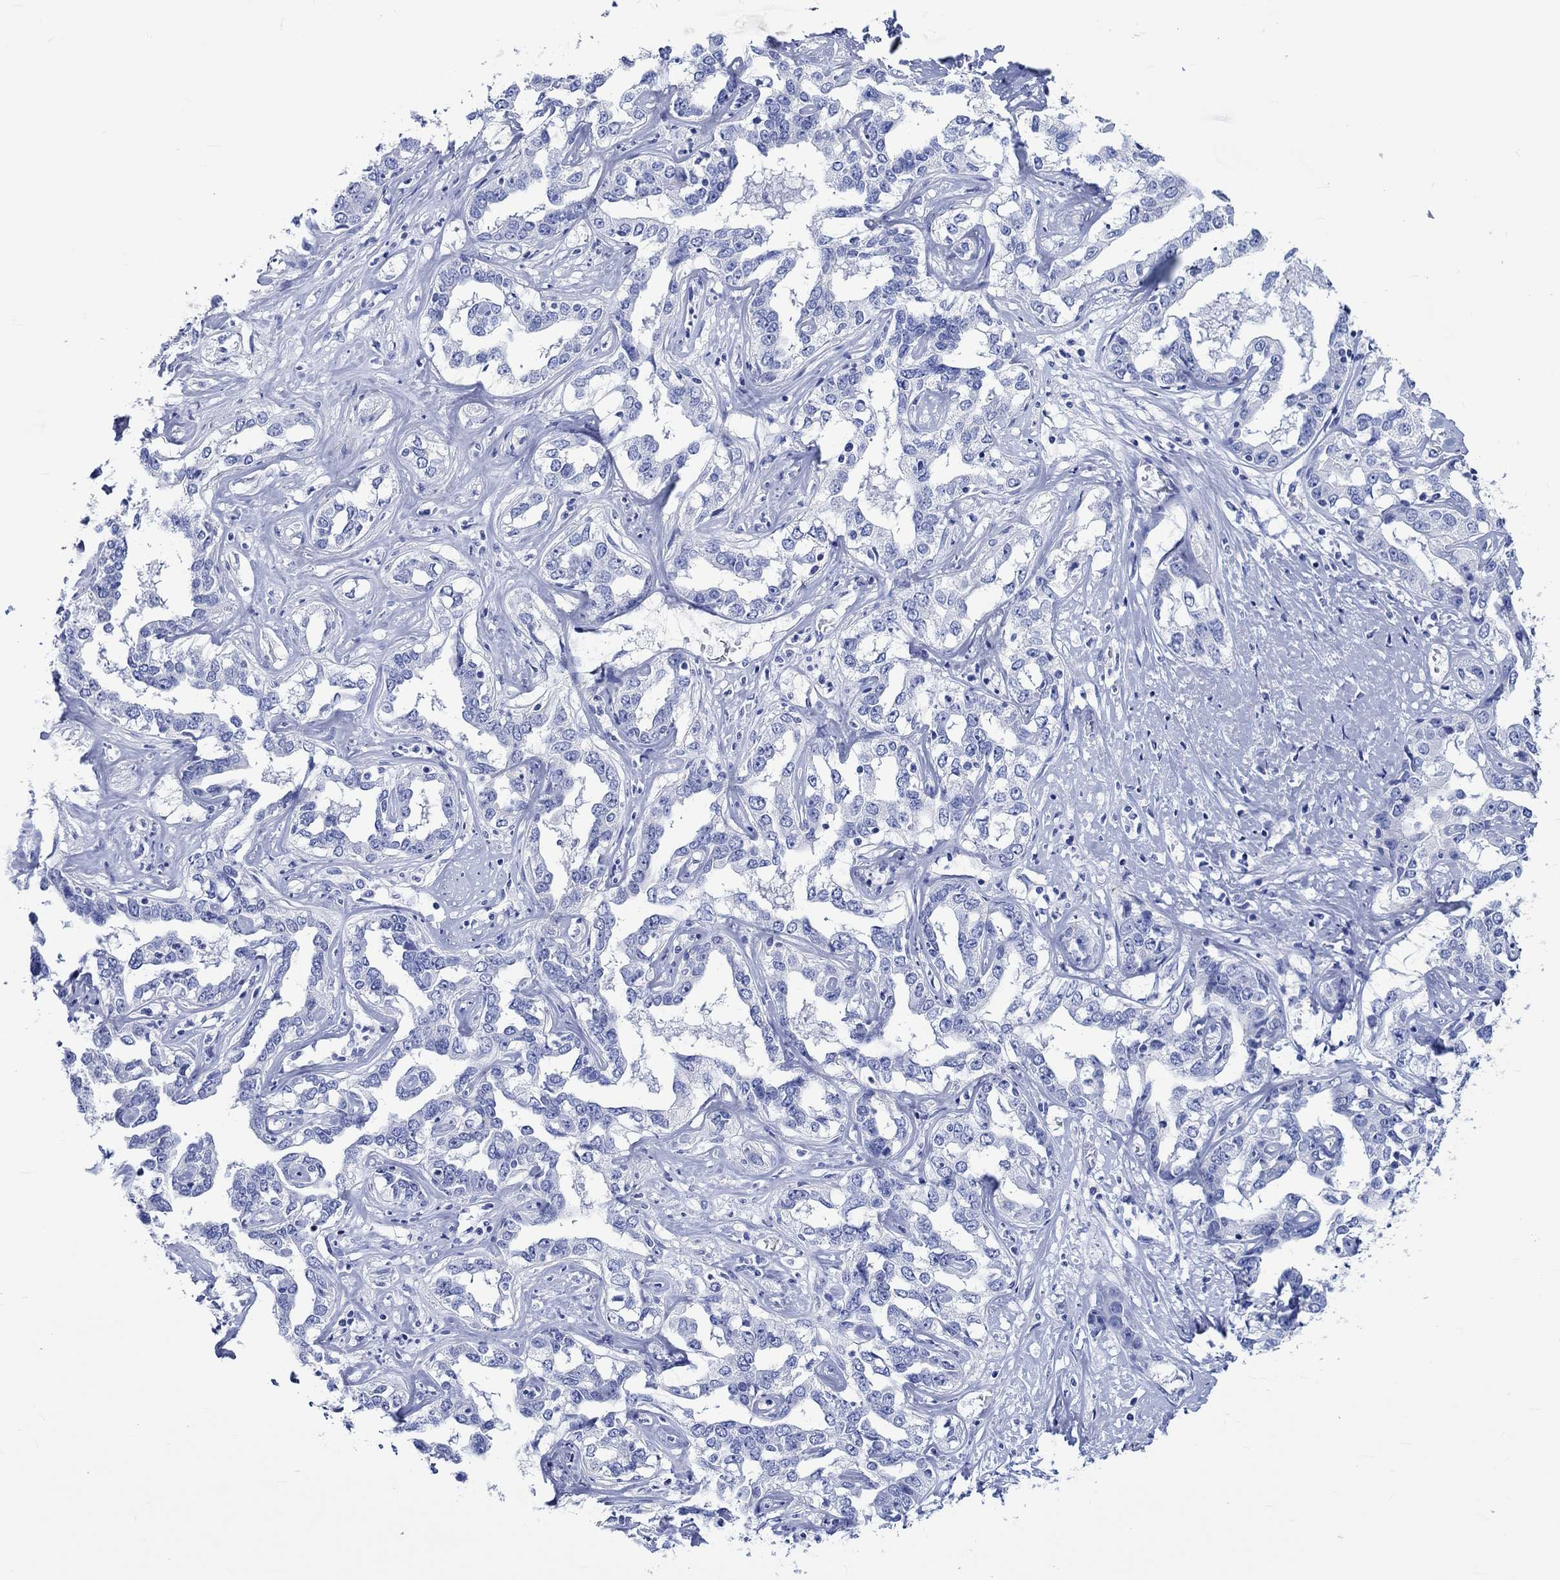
{"staining": {"intensity": "negative", "quantity": "none", "location": "none"}, "tissue": "liver cancer", "cell_type": "Tumor cells", "image_type": "cancer", "snomed": [{"axis": "morphology", "description": "Cholangiocarcinoma"}, {"axis": "topography", "description": "Liver"}], "caption": "This is an IHC photomicrograph of human liver cholangiocarcinoma. There is no staining in tumor cells.", "gene": "KLHL33", "patient": {"sex": "male", "age": 59}}